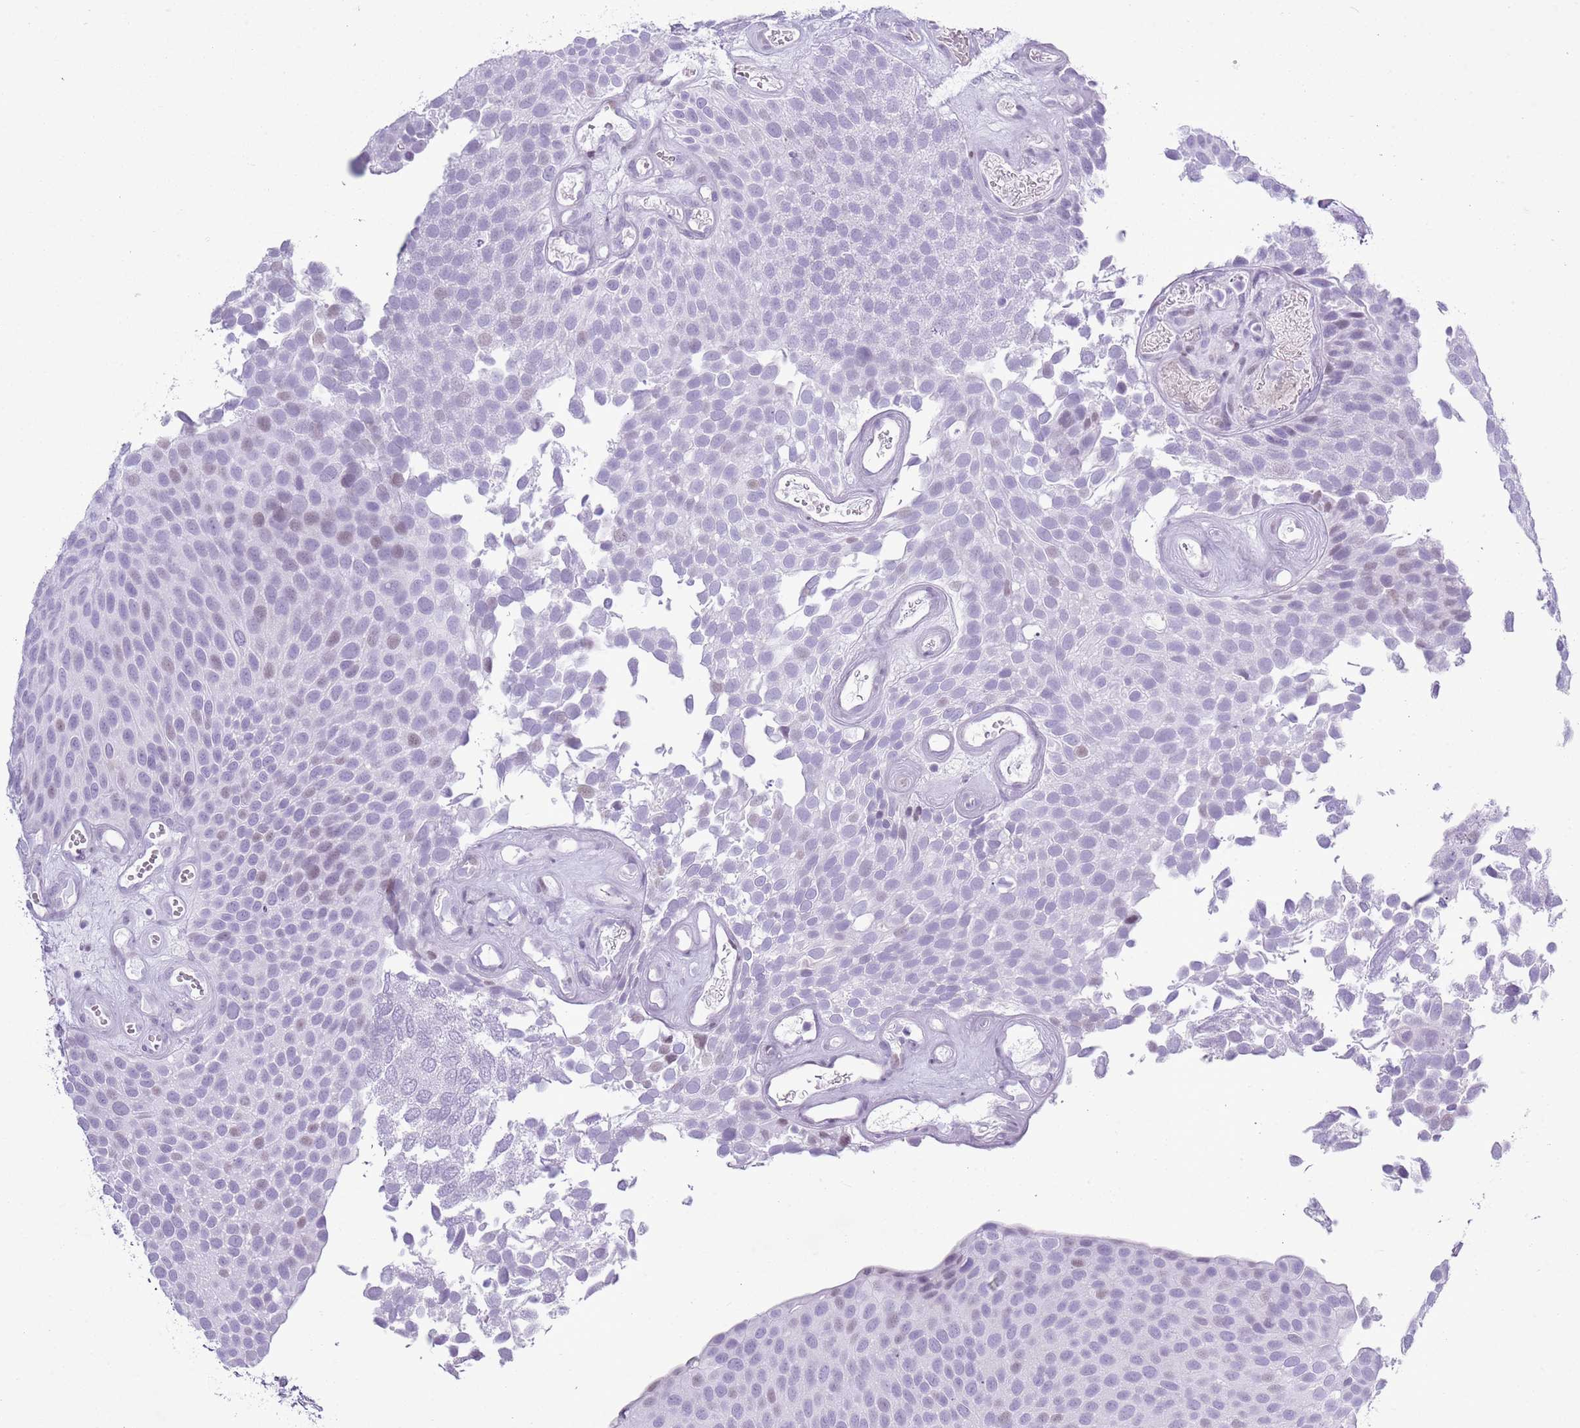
{"staining": {"intensity": "negative", "quantity": "none", "location": "none"}, "tissue": "urothelial cancer", "cell_type": "Tumor cells", "image_type": "cancer", "snomed": [{"axis": "morphology", "description": "Urothelial carcinoma, Low grade"}, {"axis": "topography", "description": "Urinary bladder"}], "caption": "This is an IHC histopathology image of urothelial cancer. There is no staining in tumor cells.", "gene": "ASIP", "patient": {"sex": "male", "age": 89}}